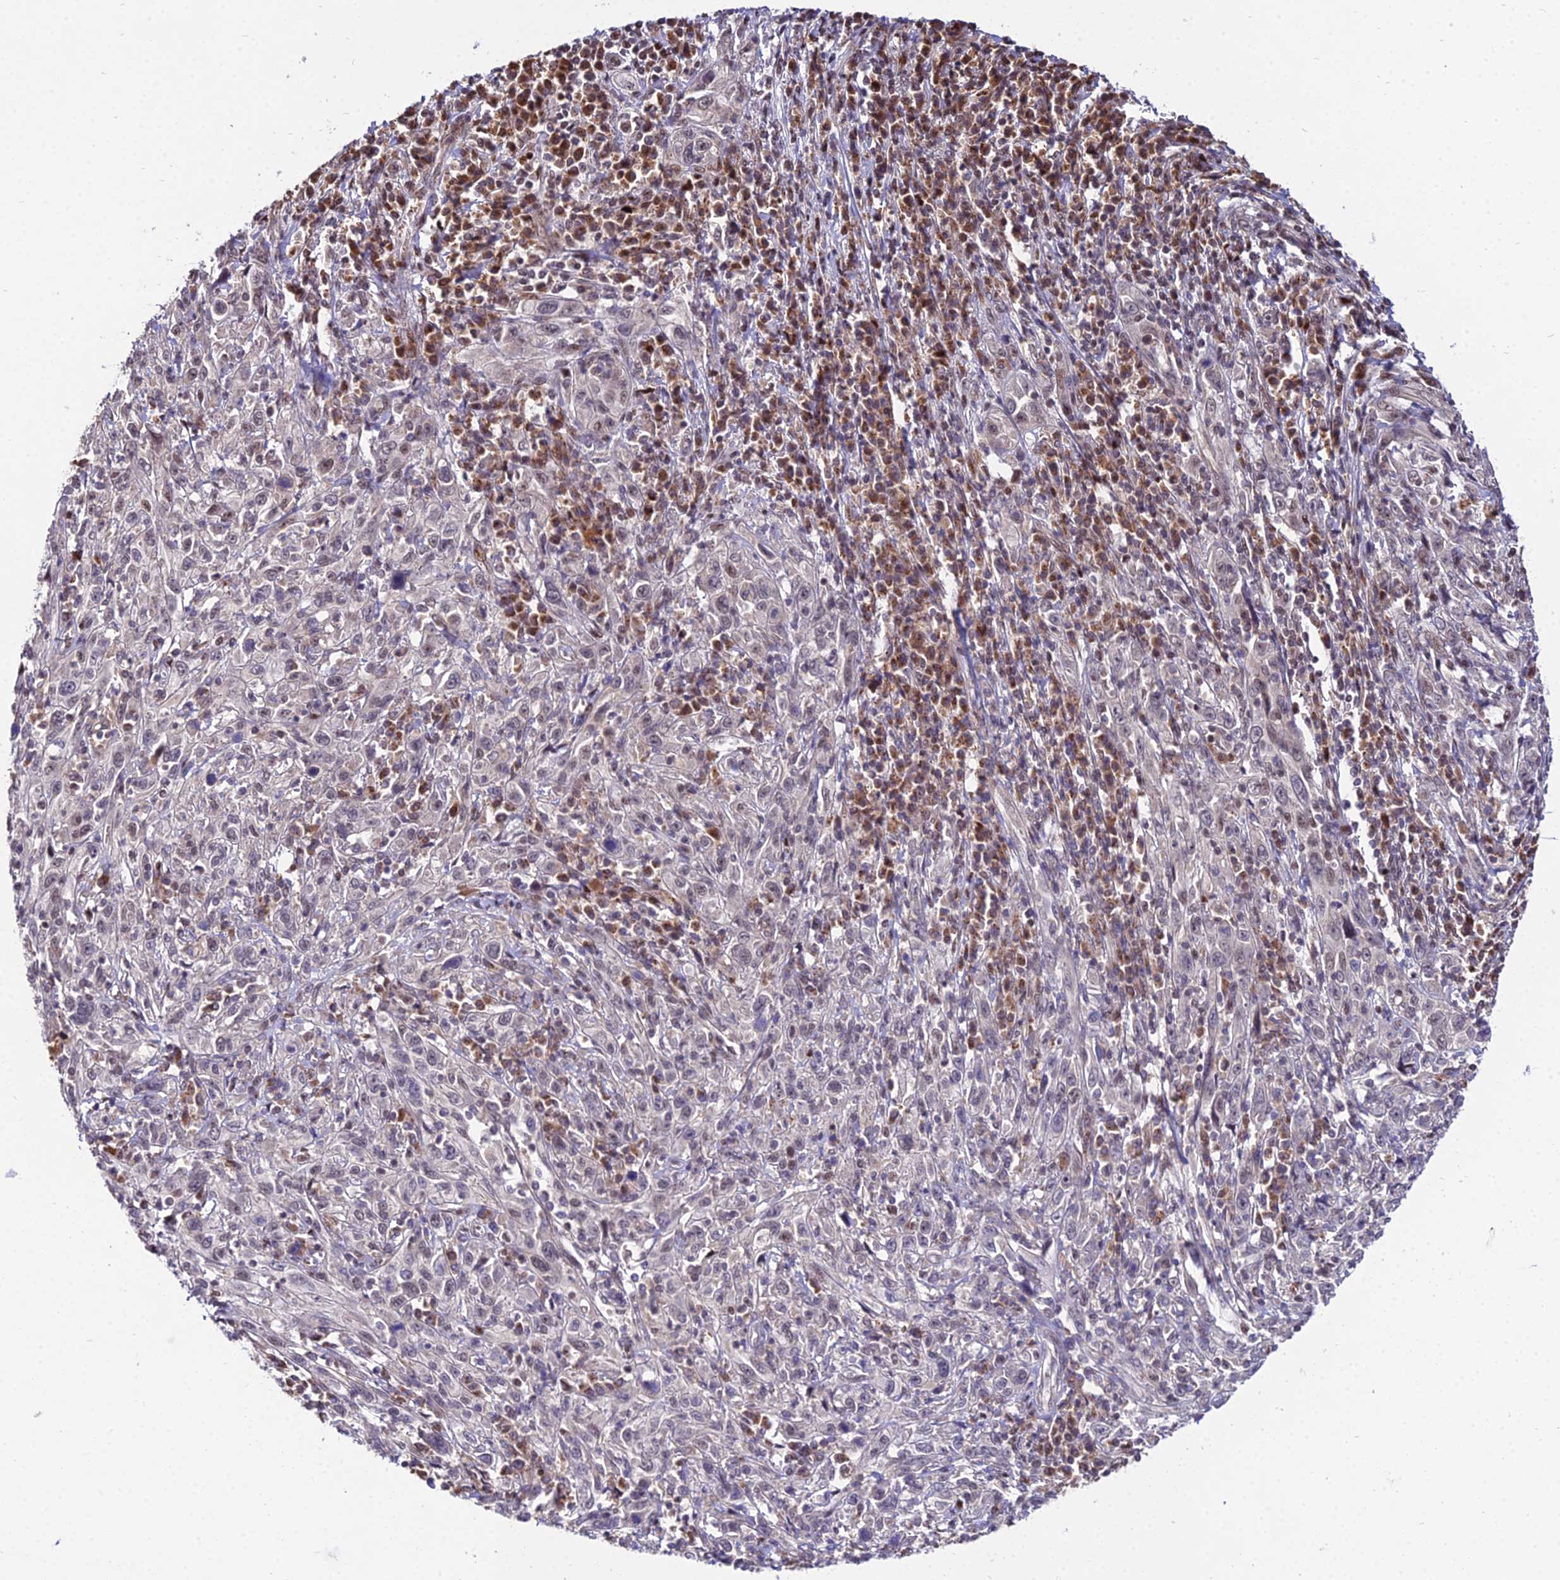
{"staining": {"intensity": "weak", "quantity": "<25%", "location": "nuclear"}, "tissue": "cervical cancer", "cell_type": "Tumor cells", "image_type": "cancer", "snomed": [{"axis": "morphology", "description": "Squamous cell carcinoma, NOS"}, {"axis": "topography", "description": "Cervix"}], "caption": "High magnification brightfield microscopy of cervical cancer stained with DAB (3,3'-diaminobenzidine) (brown) and counterstained with hematoxylin (blue): tumor cells show no significant staining.", "gene": "CIB3", "patient": {"sex": "female", "age": 46}}